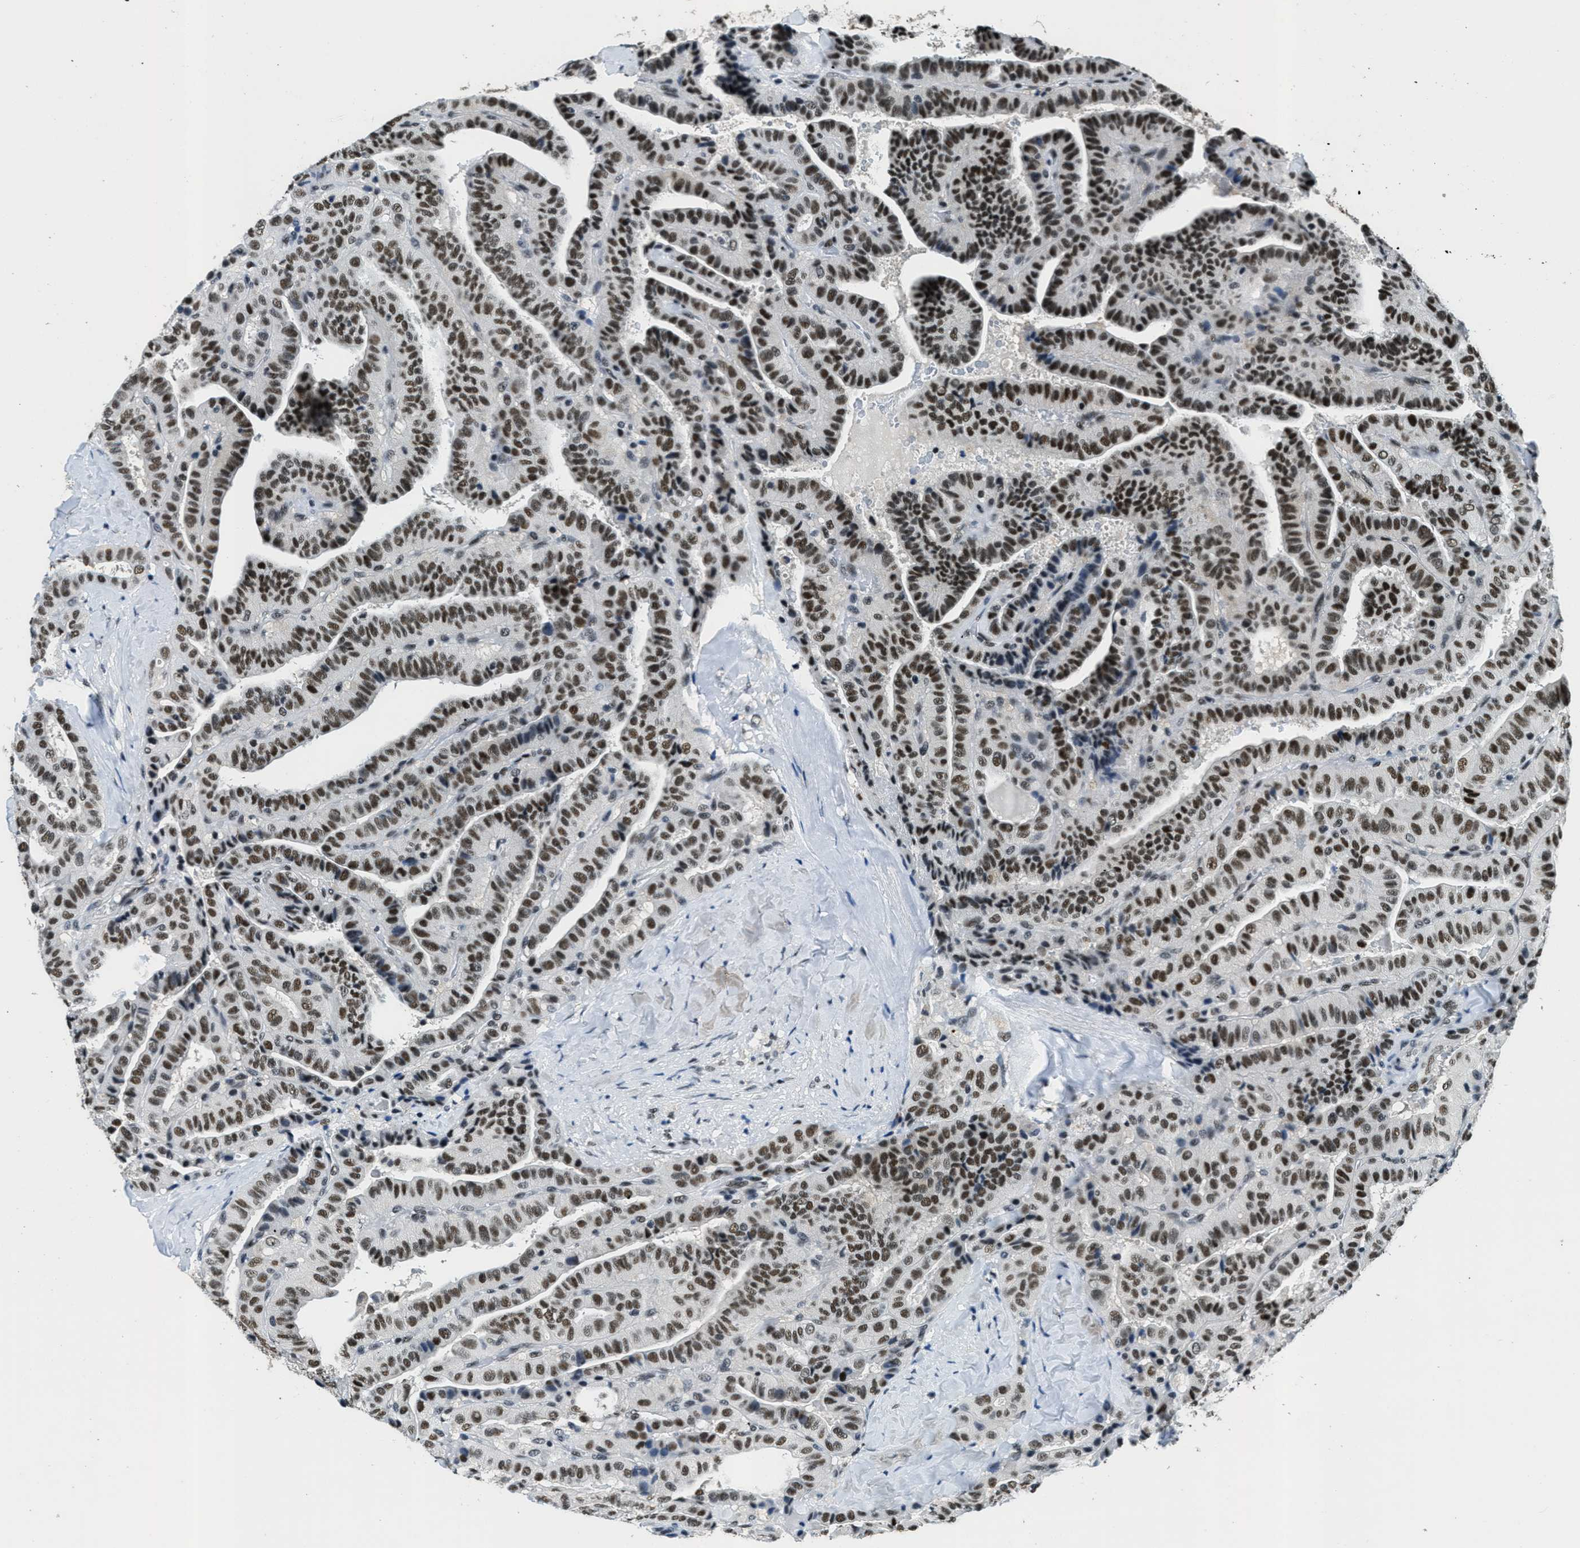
{"staining": {"intensity": "strong", "quantity": ">75%", "location": "nuclear"}, "tissue": "thyroid cancer", "cell_type": "Tumor cells", "image_type": "cancer", "snomed": [{"axis": "morphology", "description": "Papillary adenocarcinoma, NOS"}, {"axis": "topography", "description": "Thyroid gland"}], "caption": "Immunohistochemical staining of human papillary adenocarcinoma (thyroid) reveals high levels of strong nuclear protein staining in approximately >75% of tumor cells. (Brightfield microscopy of DAB IHC at high magnification).", "gene": "SSB", "patient": {"sex": "male", "age": 77}}